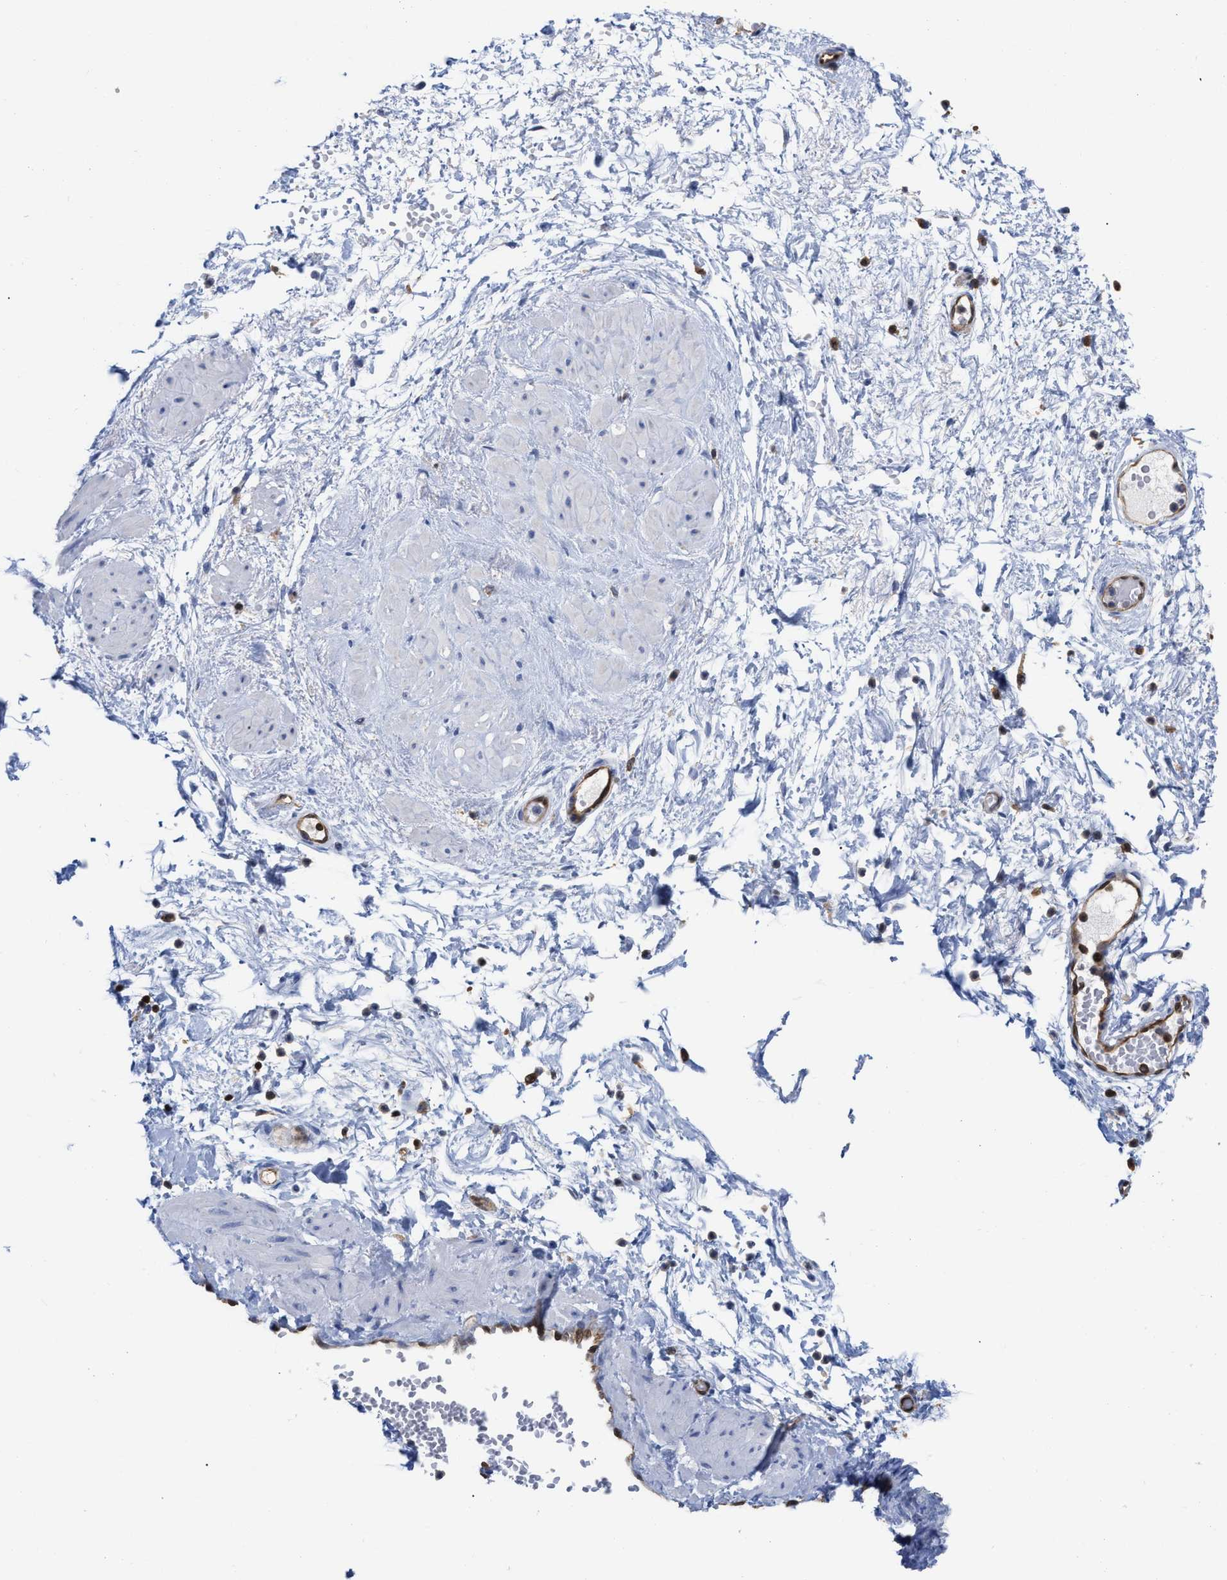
{"staining": {"intensity": "negative", "quantity": "none", "location": "none"}, "tissue": "adipose tissue", "cell_type": "Adipocytes", "image_type": "normal", "snomed": [{"axis": "morphology", "description": "Normal tissue, NOS"}, {"axis": "topography", "description": "Soft tissue"}, {"axis": "topography", "description": "Vascular tissue"}], "caption": "This is a photomicrograph of immunohistochemistry (IHC) staining of benign adipose tissue, which shows no expression in adipocytes.", "gene": "GIMAP4", "patient": {"sex": "female", "age": 35}}